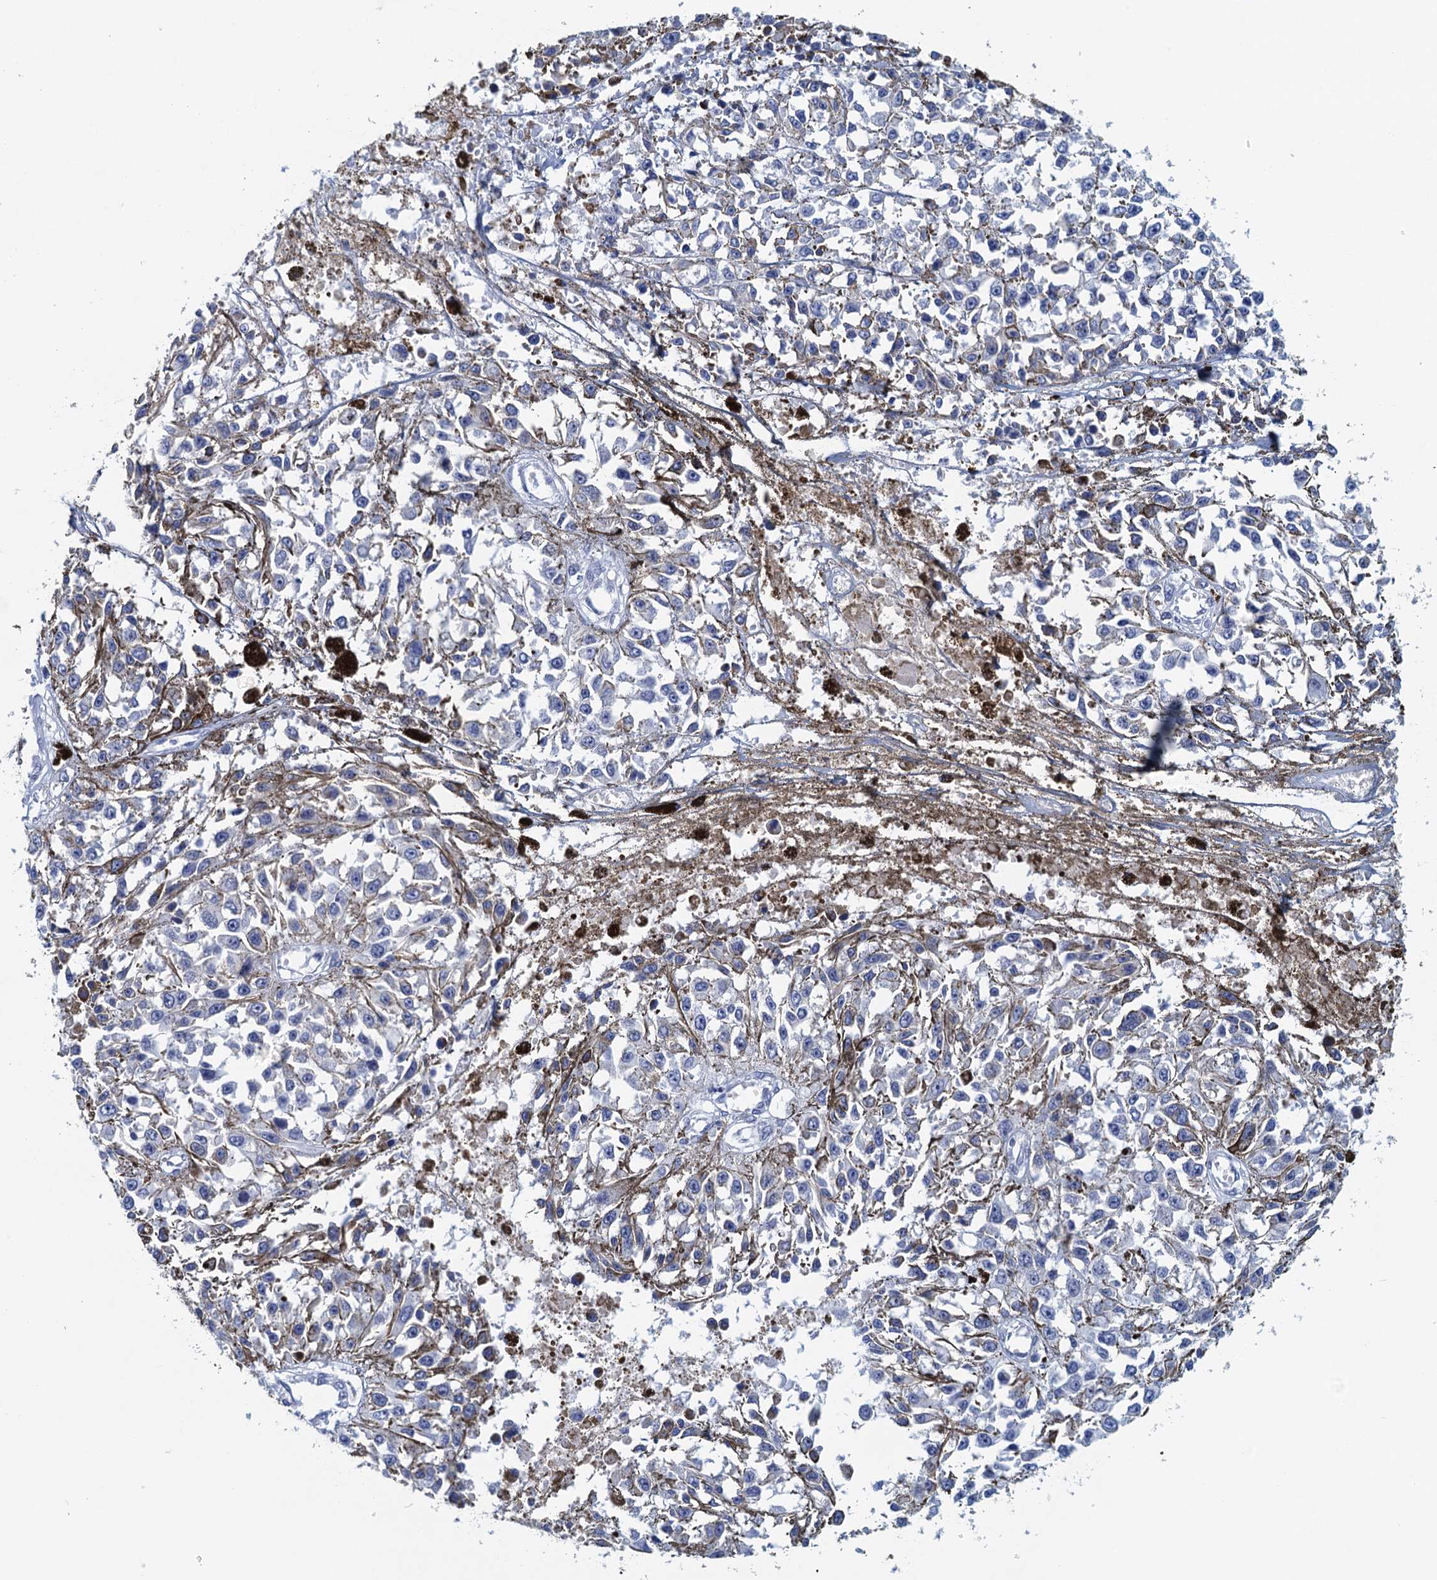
{"staining": {"intensity": "negative", "quantity": "none", "location": "none"}, "tissue": "melanoma", "cell_type": "Tumor cells", "image_type": "cancer", "snomed": [{"axis": "morphology", "description": "Malignant melanoma, Metastatic site"}, {"axis": "topography", "description": "Lymph node"}], "caption": "Photomicrograph shows no protein staining in tumor cells of malignant melanoma (metastatic site) tissue.", "gene": "CYP51A1", "patient": {"sex": "male", "age": 59}}